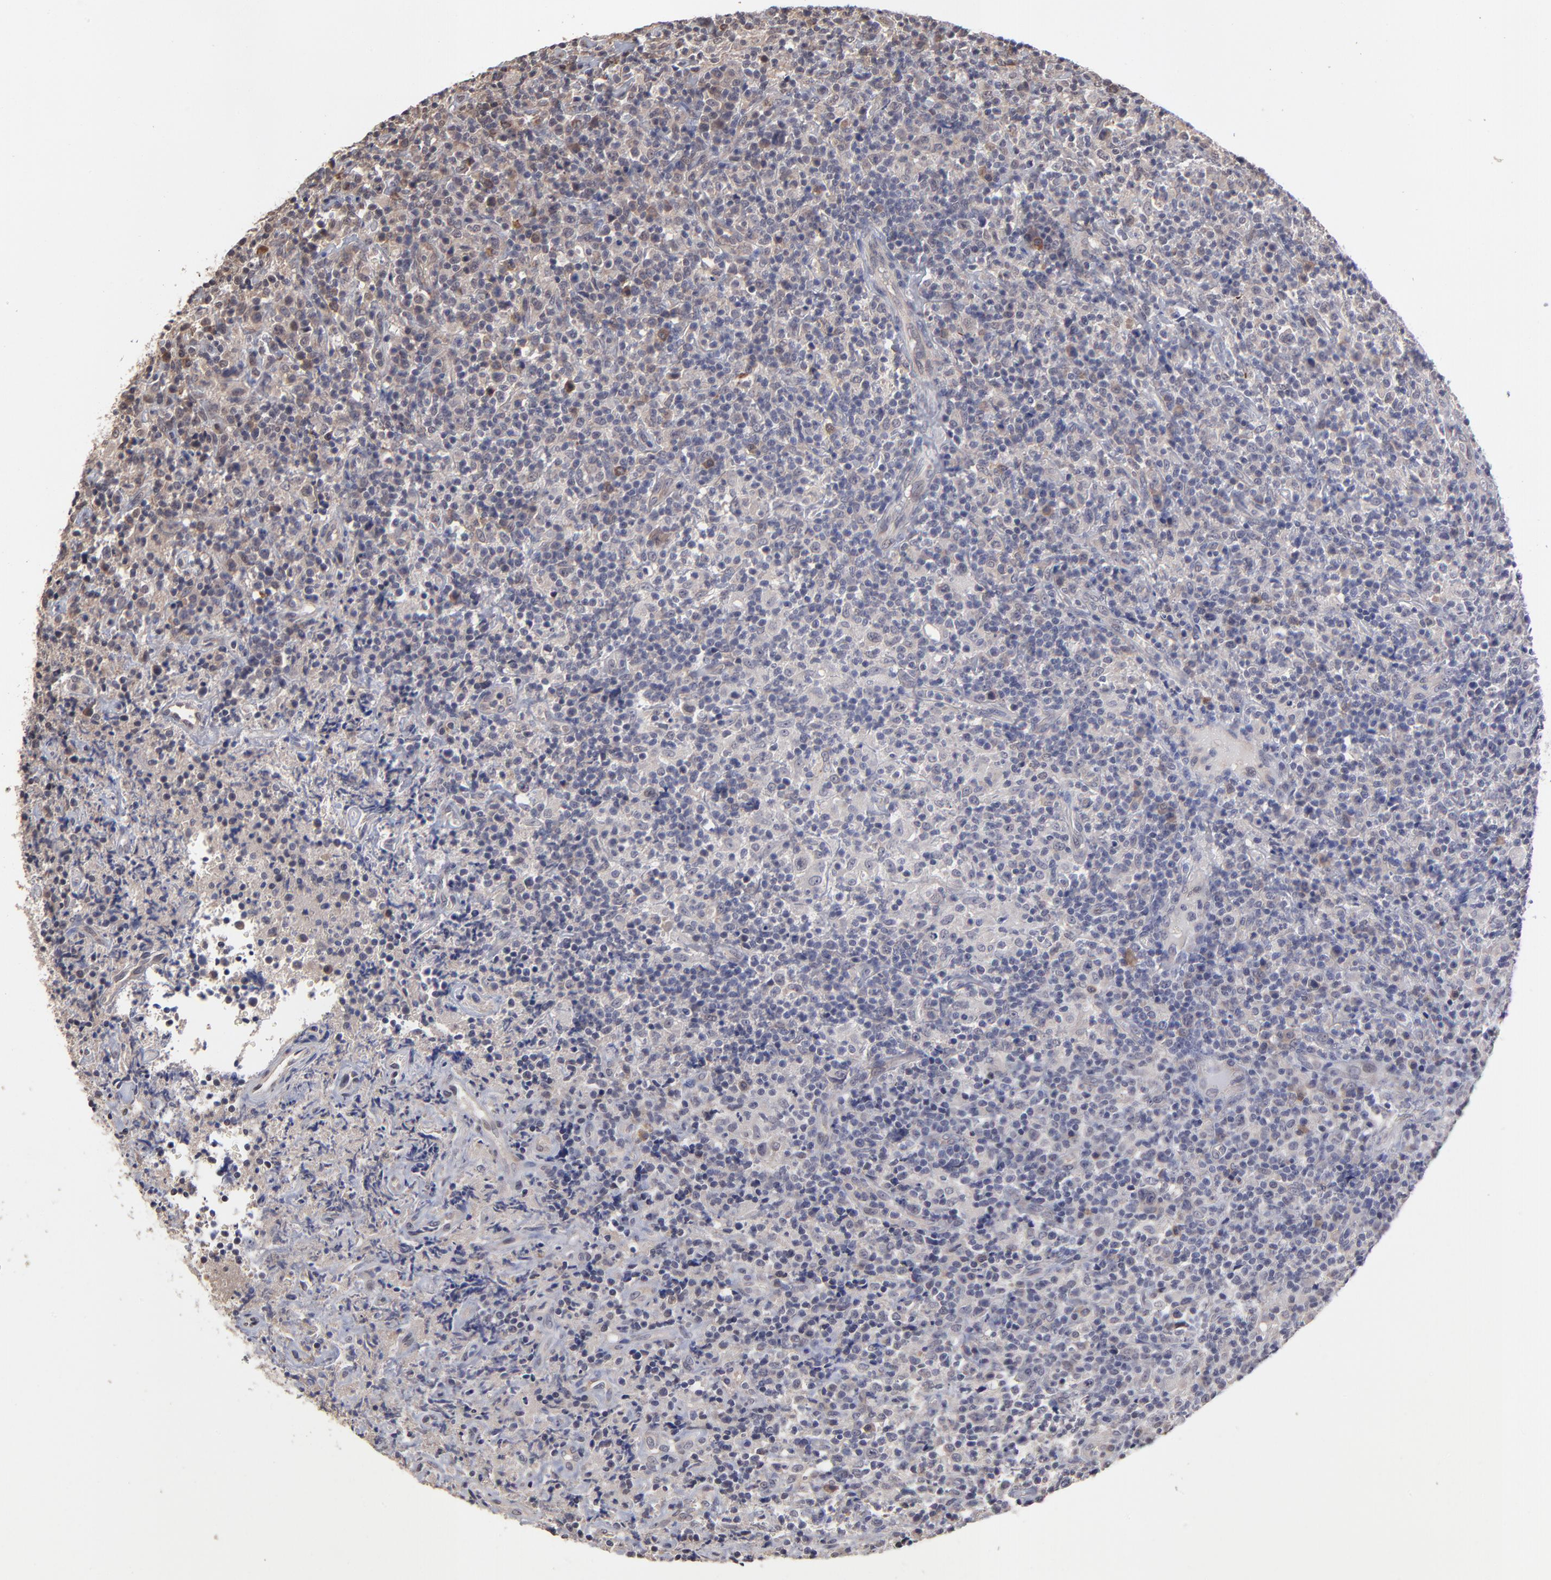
{"staining": {"intensity": "weak", "quantity": "<25%", "location": "cytoplasmic/membranous"}, "tissue": "lymphoma", "cell_type": "Tumor cells", "image_type": "cancer", "snomed": [{"axis": "morphology", "description": "Hodgkin's disease, NOS"}, {"axis": "topography", "description": "Lymph node"}], "caption": "This is an IHC image of human lymphoma. There is no expression in tumor cells.", "gene": "CHL1", "patient": {"sex": "male", "age": 65}}